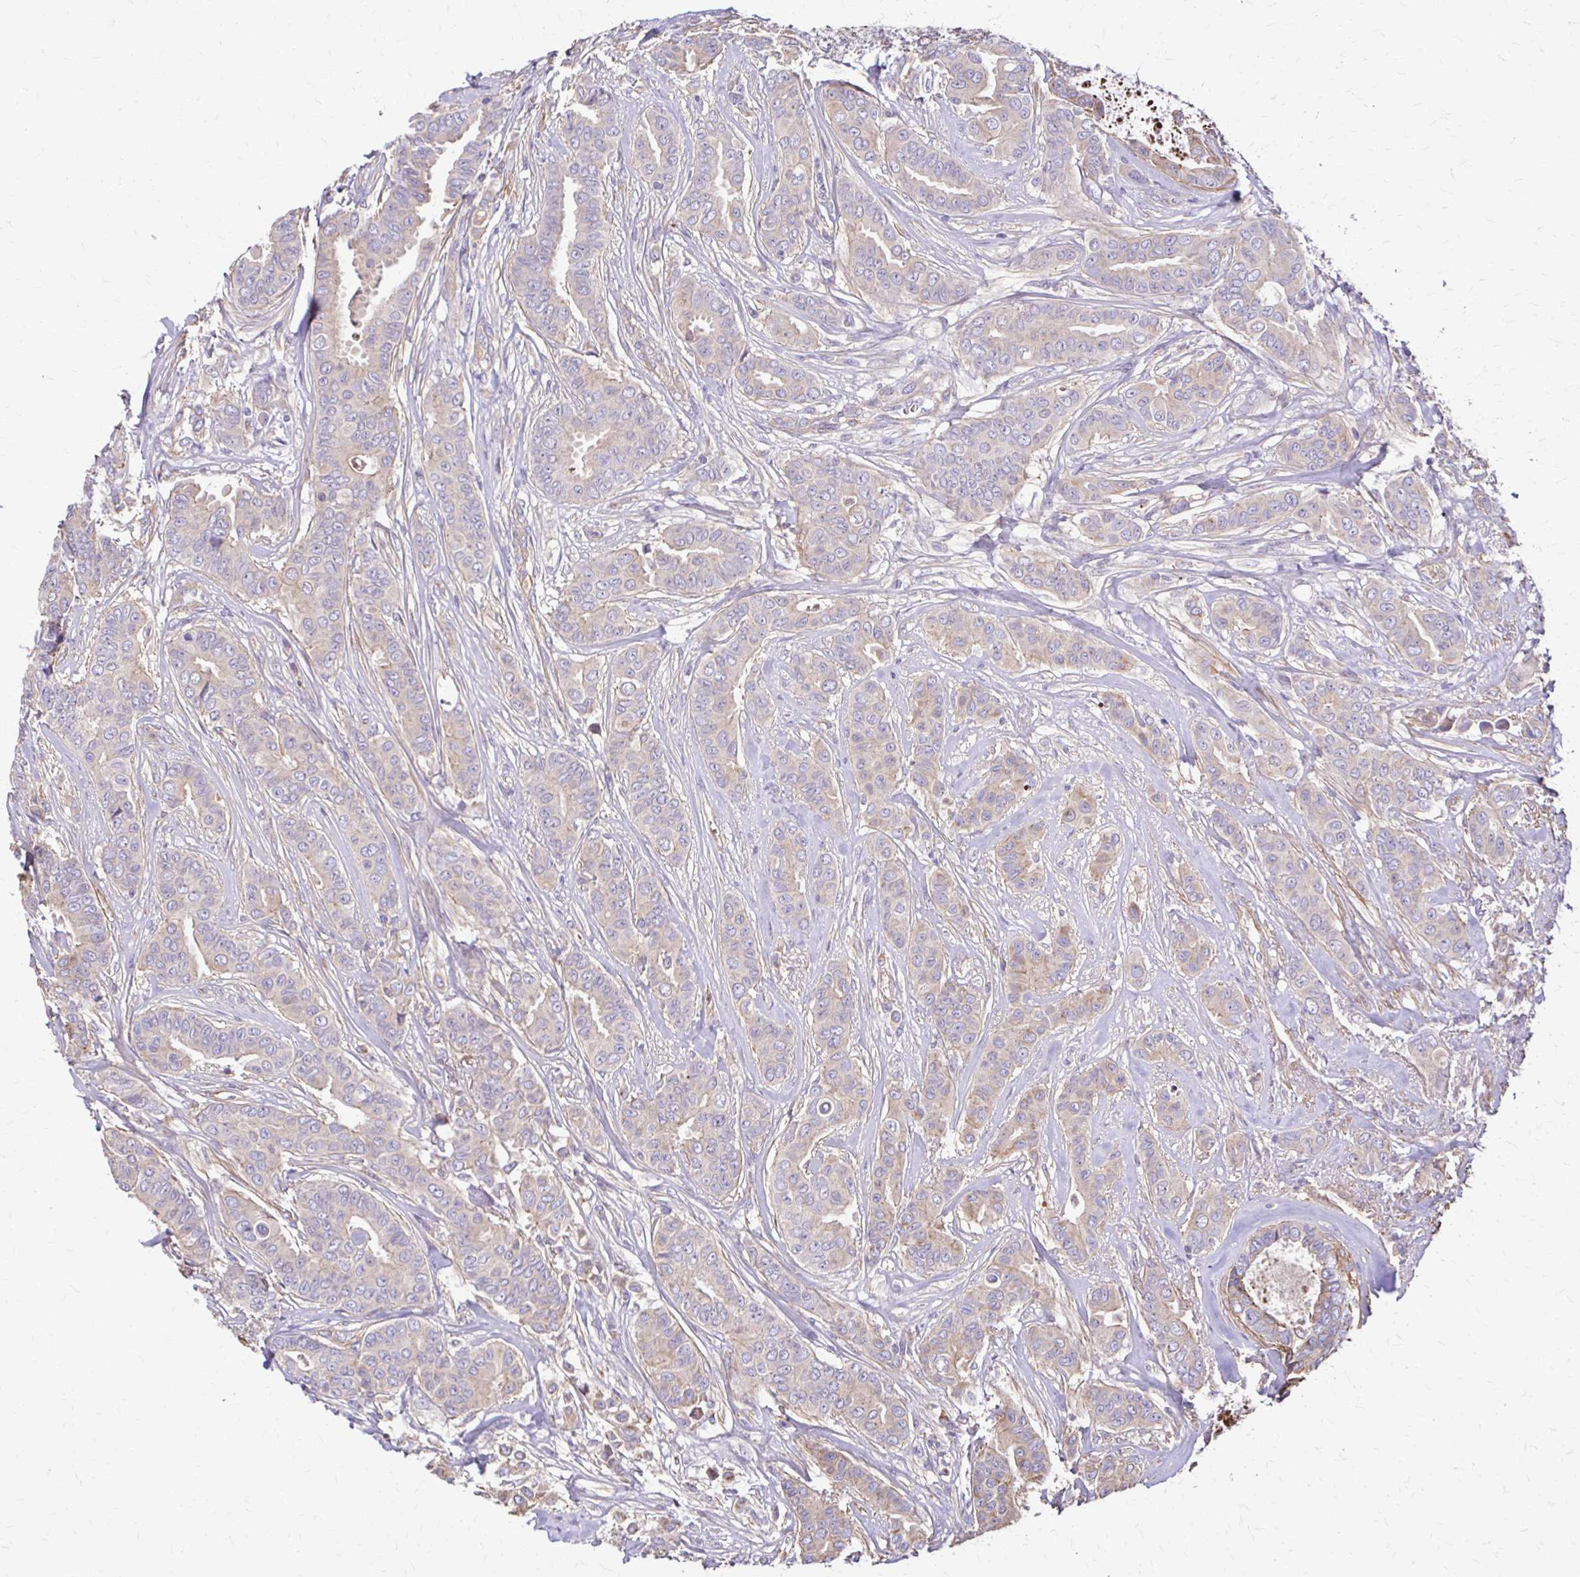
{"staining": {"intensity": "negative", "quantity": "none", "location": "none"}, "tissue": "breast cancer", "cell_type": "Tumor cells", "image_type": "cancer", "snomed": [{"axis": "morphology", "description": "Duct carcinoma"}, {"axis": "topography", "description": "Breast"}], "caption": "IHC photomicrograph of neoplastic tissue: breast cancer (intraductal carcinoma) stained with DAB shows no significant protein staining in tumor cells.", "gene": "DSP", "patient": {"sex": "female", "age": 45}}